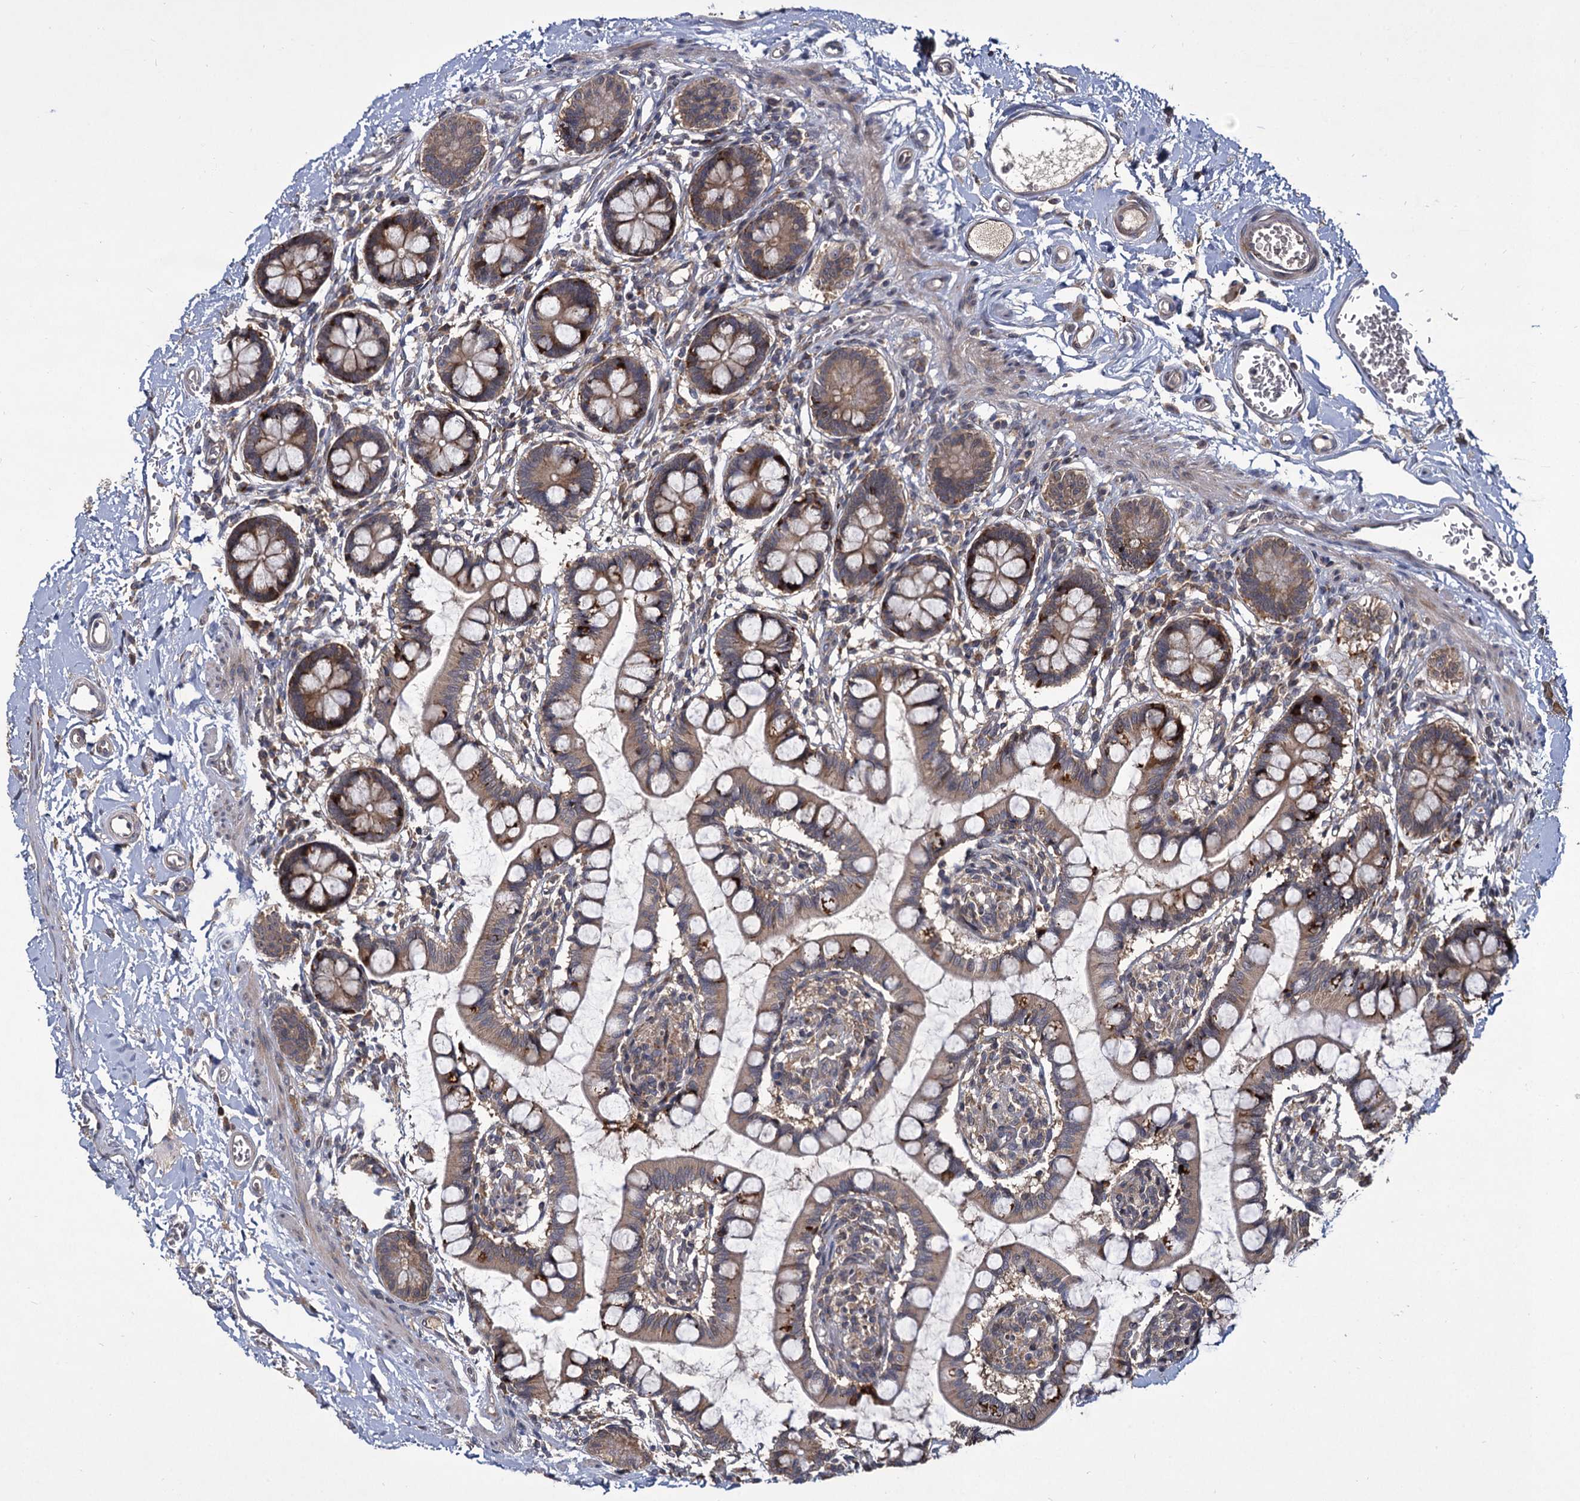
{"staining": {"intensity": "moderate", "quantity": ">75%", "location": "cytoplasmic/membranous"}, "tissue": "small intestine", "cell_type": "Glandular cells", "image_type": "normal", "snomed": [{"axis": "morphology", "description": "Normal tissue, NOS"}, {"axis": "topography", "description": "Small intestine"}], "caption": "This histopathology image demonstrates IHC staining of benign human small intestine, with medium moderate cytoplasmic/membranous expression in about >75% of glandular cells.", "gene": "INPPL1", "patient": {"sex": "male", "age": 52}}